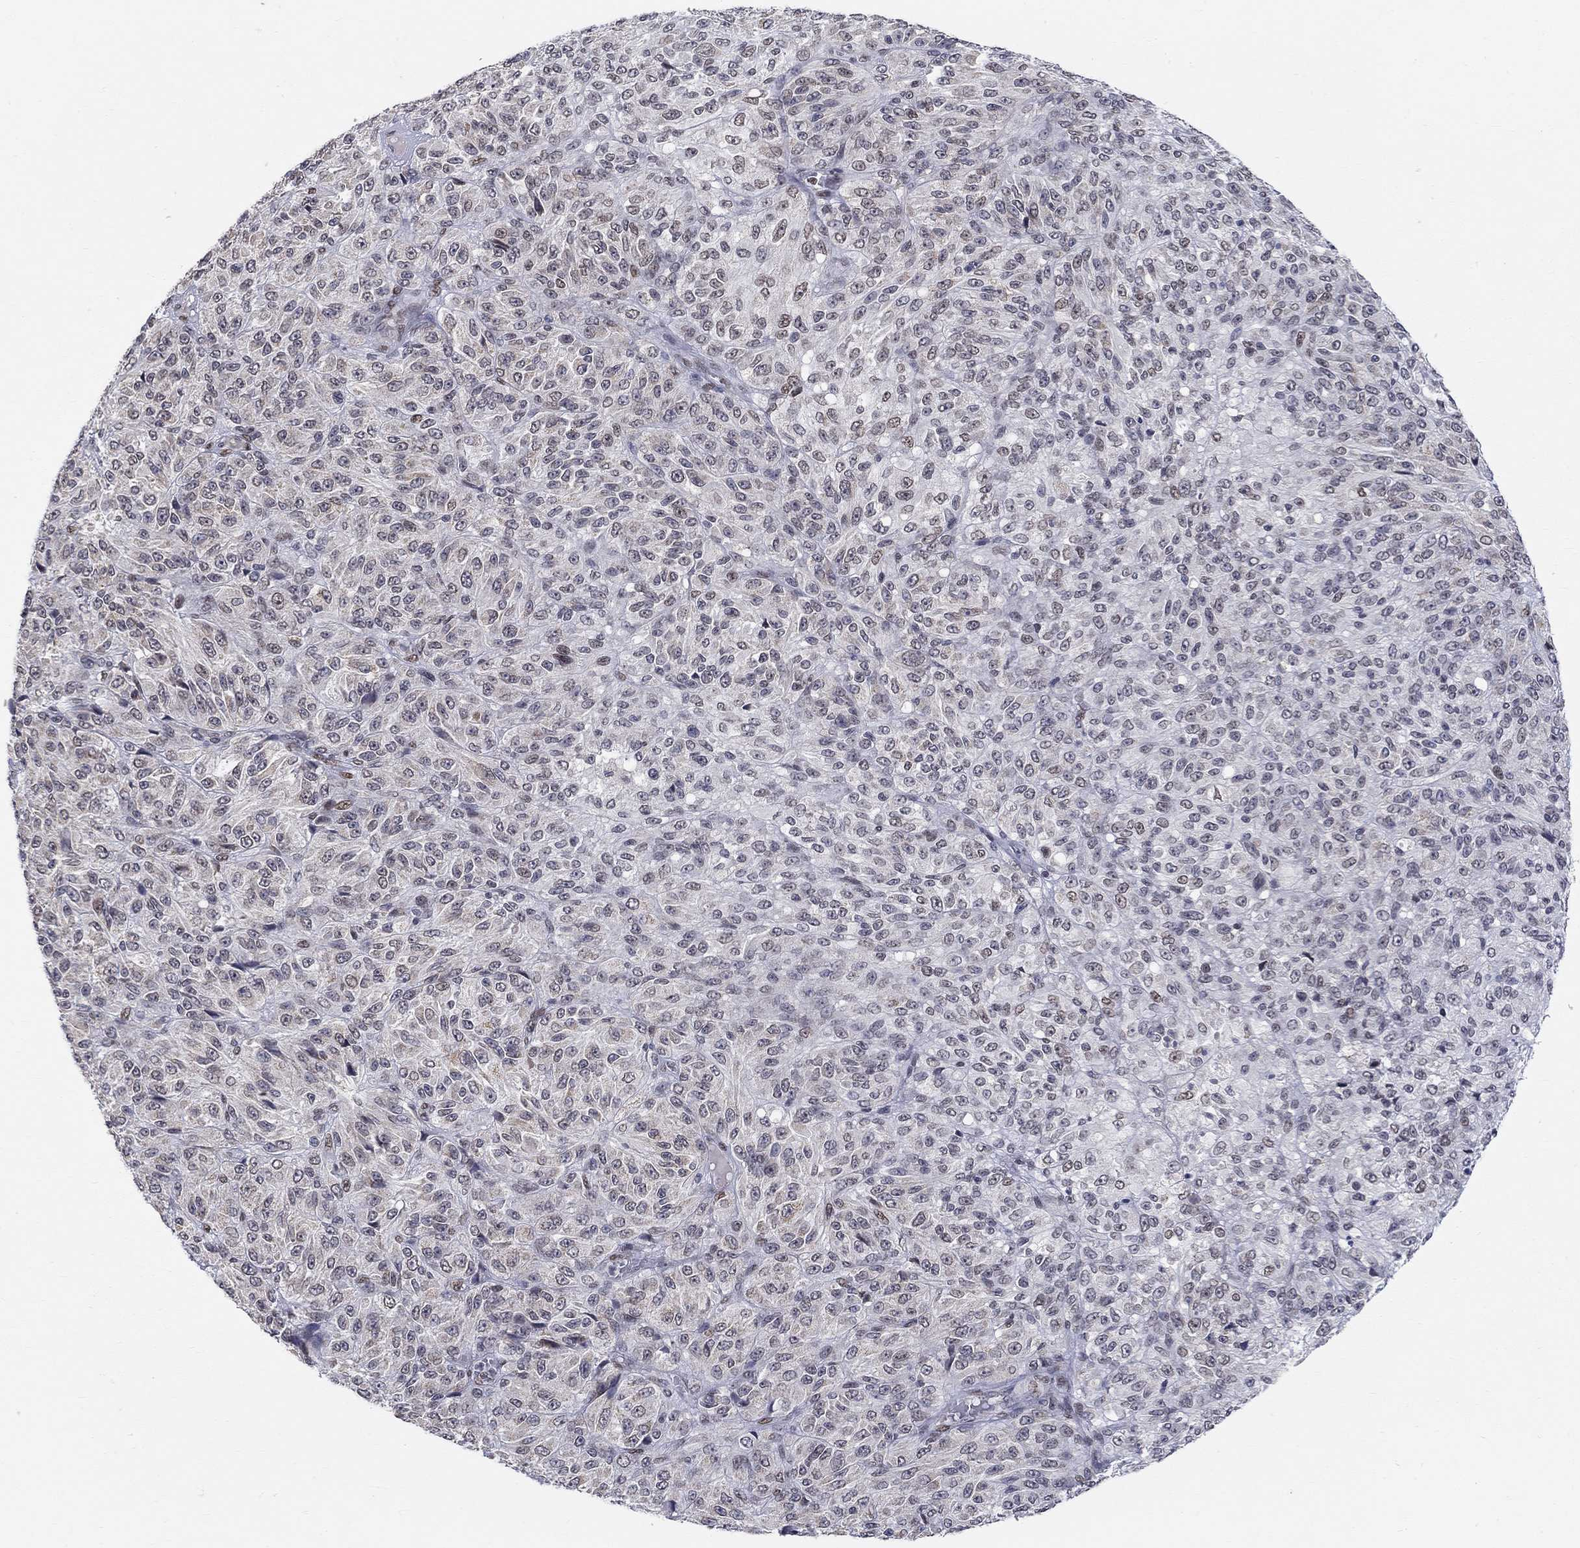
{"staining": {"intensity": "negative", "quantity": "none", "location": "none"}, "tissue": "melanoma", "cell_type": "Tumor cells", "image_type": "cancer", "snomed": [{"axis": "morphology", "description": "Malignant melanoma, Metastatic site"}, {"axis": "topography", "description": "Brain"}], "caption": "There is no significant positivity in tumor cells of melanoma. (DAB (3,3'-diaminobenzidine) immunohistochemistry (IHC), high magnification).", "gene": "KLF12", "patient": {"sex": "female", "age": 56}}